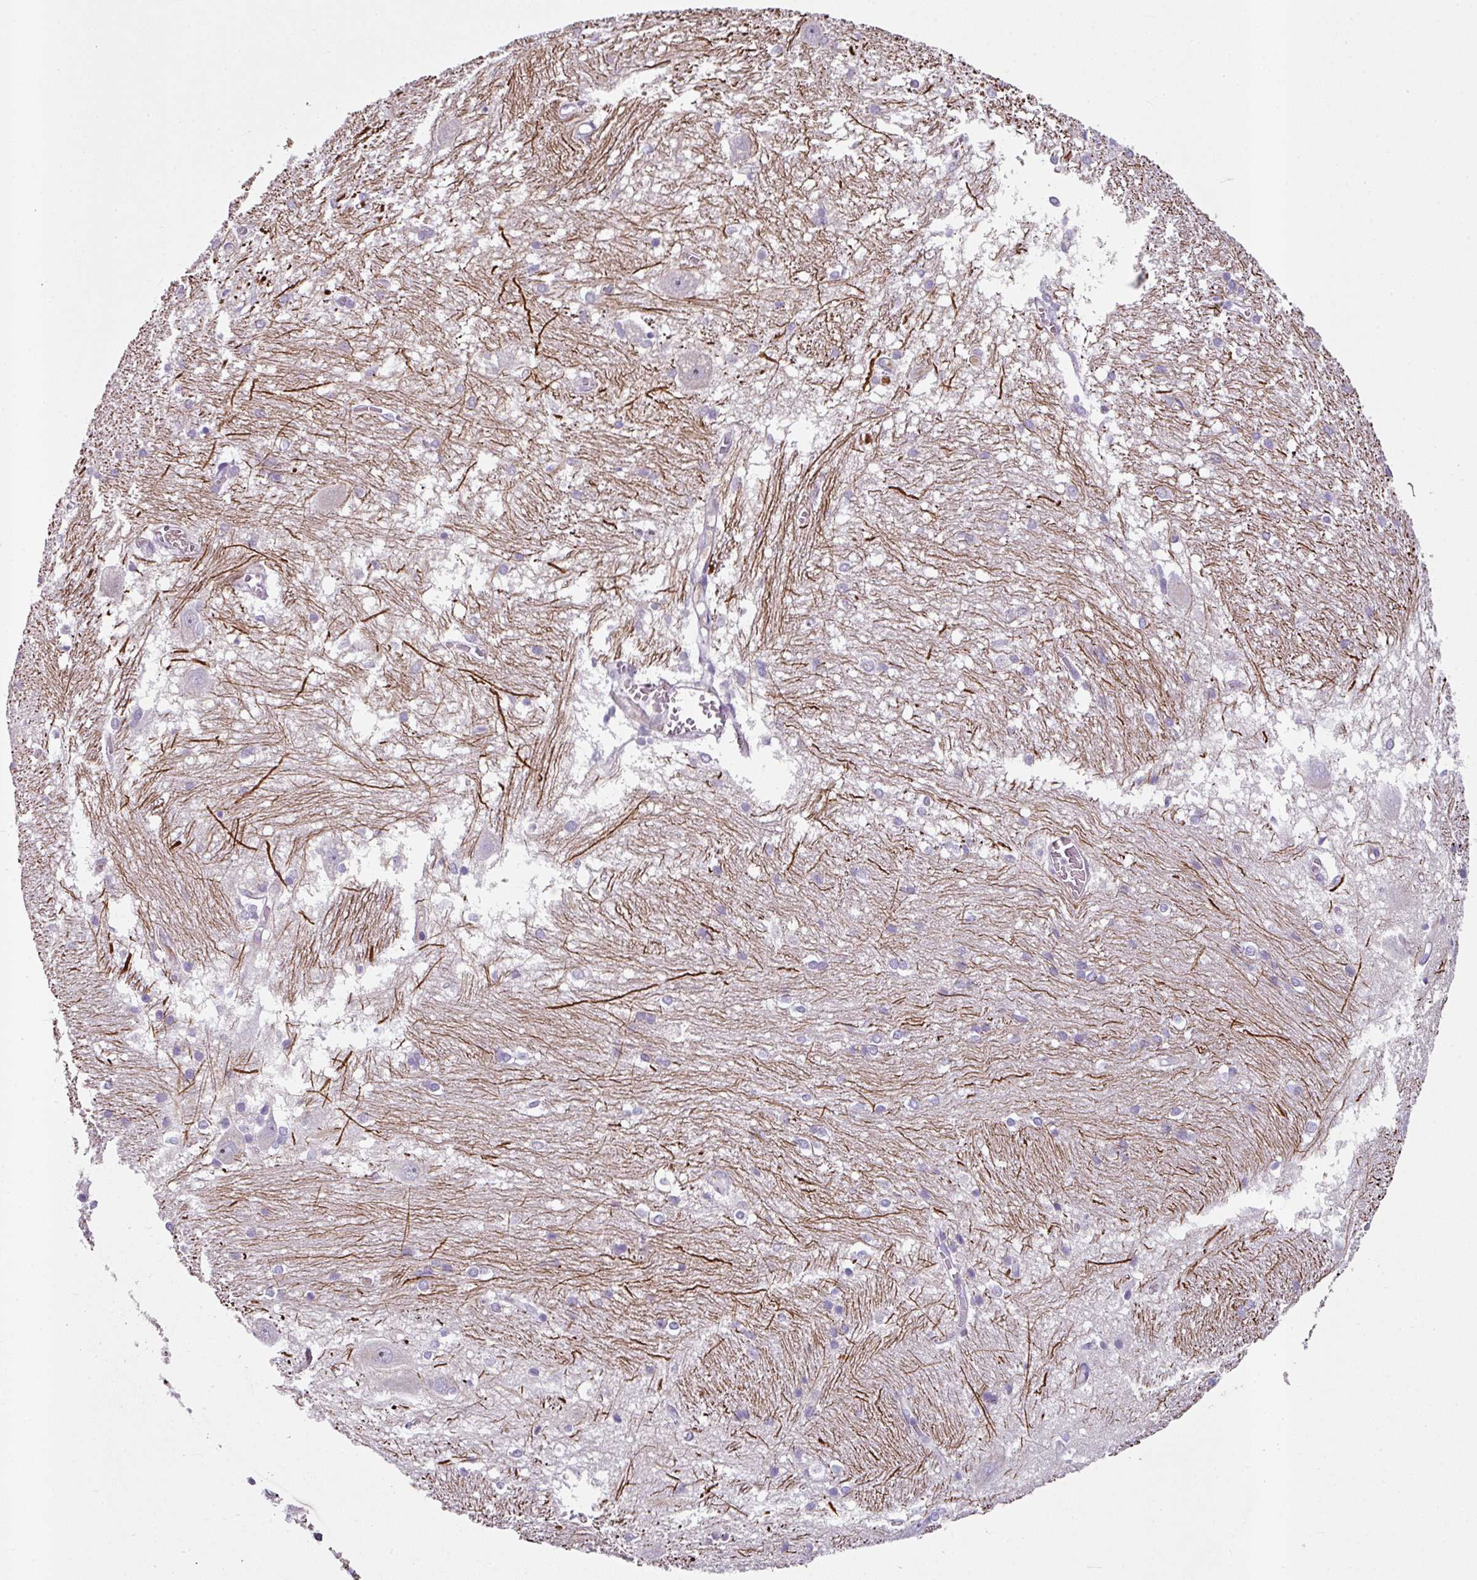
{"staining": {"intensity": "negative", "quantity": "none", "location": "none"}, "tissue": "caudate", "cell_type": "Glial cells", "image_type": "normal", "snomed": [{"axis": "morphology", "description": "Normal tissue, NOS"}, {"axis": "topography", "description": "Lateral ventricle wall"}], "caption": "There is no significant expression in glial cells of caudate. (DAB (3,3'-diaminobenzidine) immunohistochemistry (IHC) visualized using brightfield microscopy, high magnification).", "gene": "FHAD1", "patient": {"sex": "male", "age": 37}}